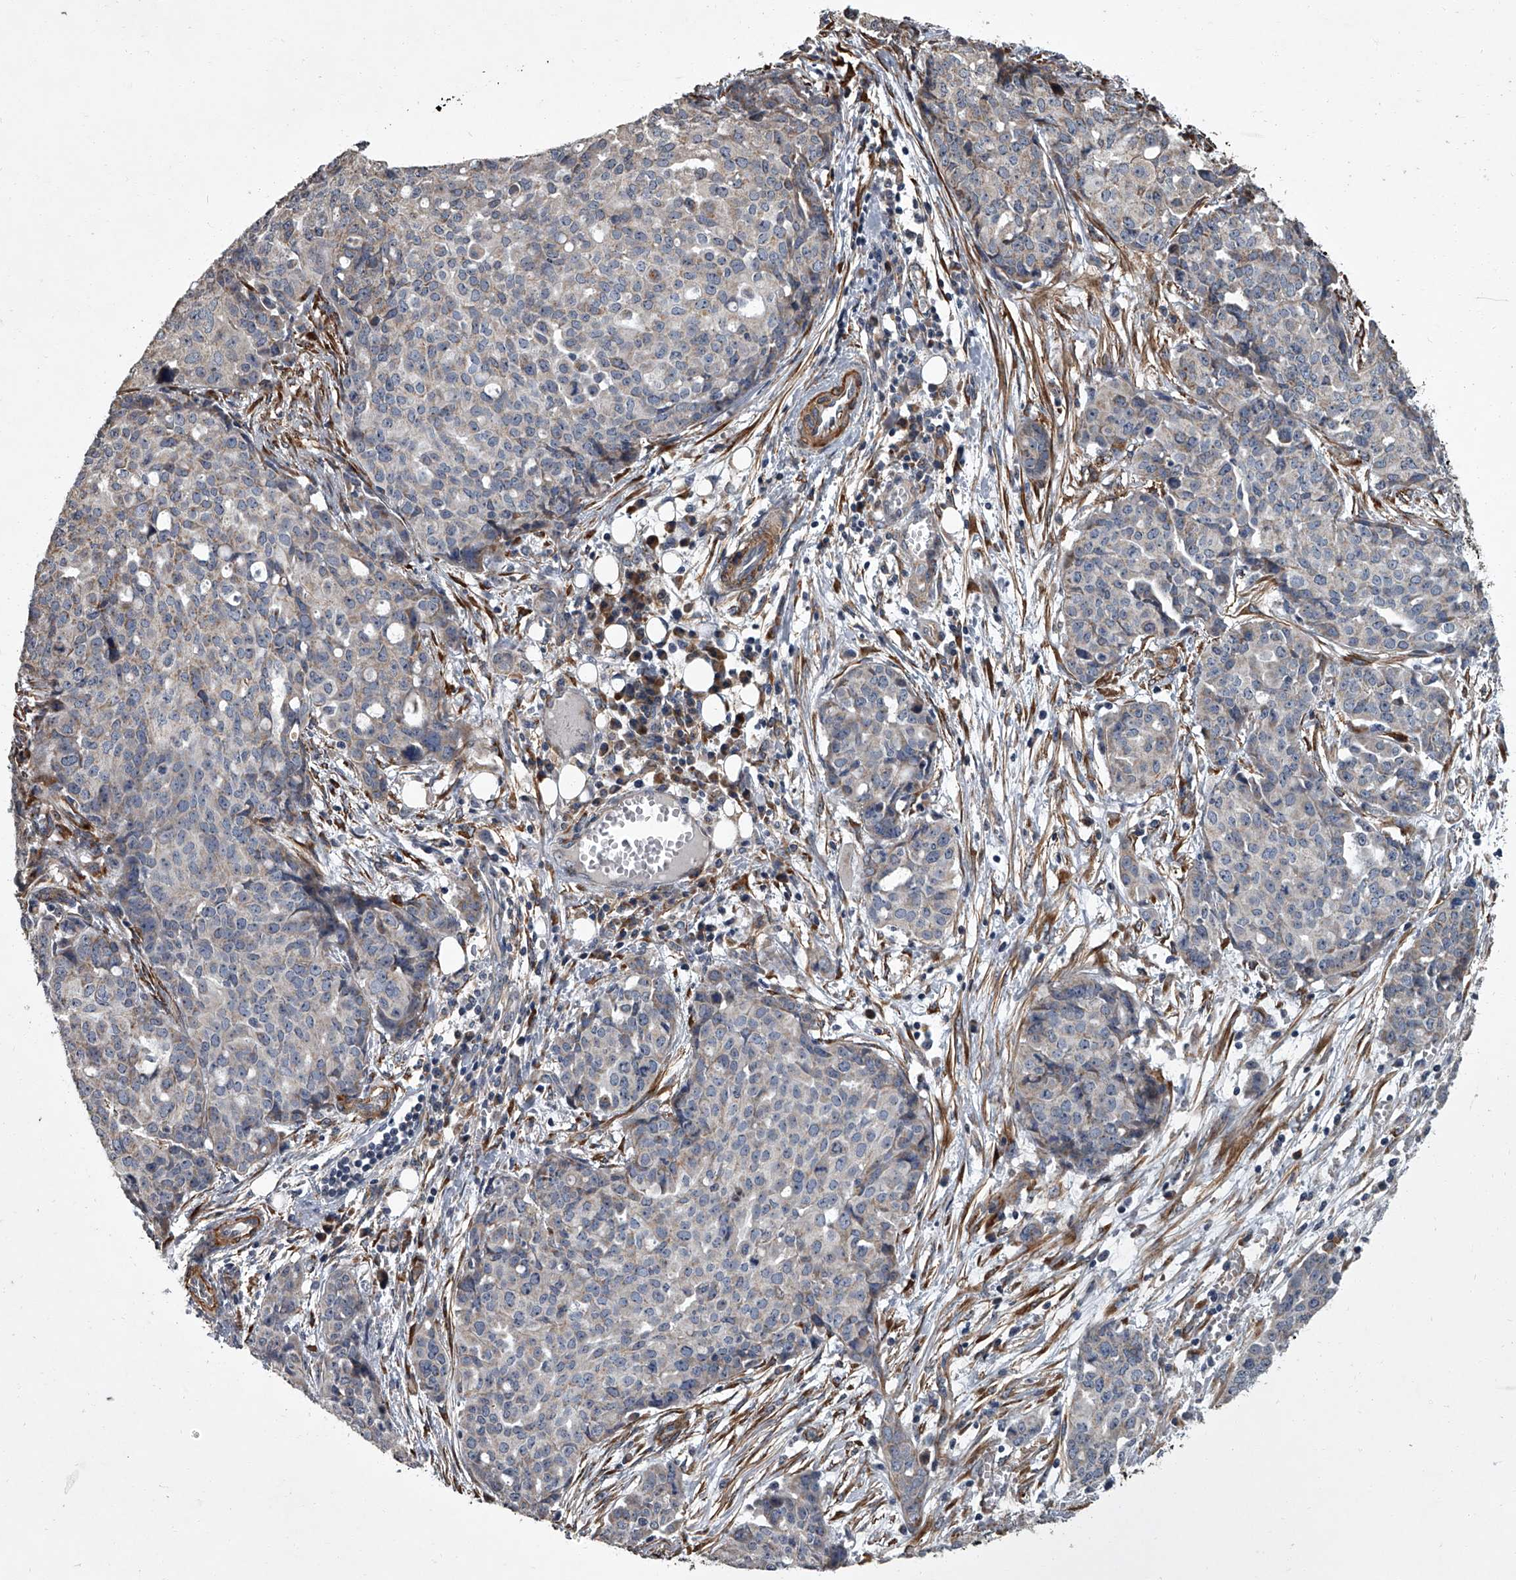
{"staining": {"intensity": "weak", "quantity": "<25%", "location": "cytoplasmic/membranous"}, "tissue": "ovarian cancer", "cell_type": "Tumor cells", "image_type": "cancer", "snomed": [{"axis": "morphology", "description": "Cystadenocarcinoma, serous, NOS"}, {"axis": "topography", "description": "Soft tissue"}, {"axis": "topography", "description": "Ovary"}], "caption": "Human serous cystadenocarcinoma (ovarian) stained for a protein using immunohistochemistry (IHC) reveals no positivity in tumor cells.", "gene": "SIRT4", "patient": {"sex": "female", "age": 57}}